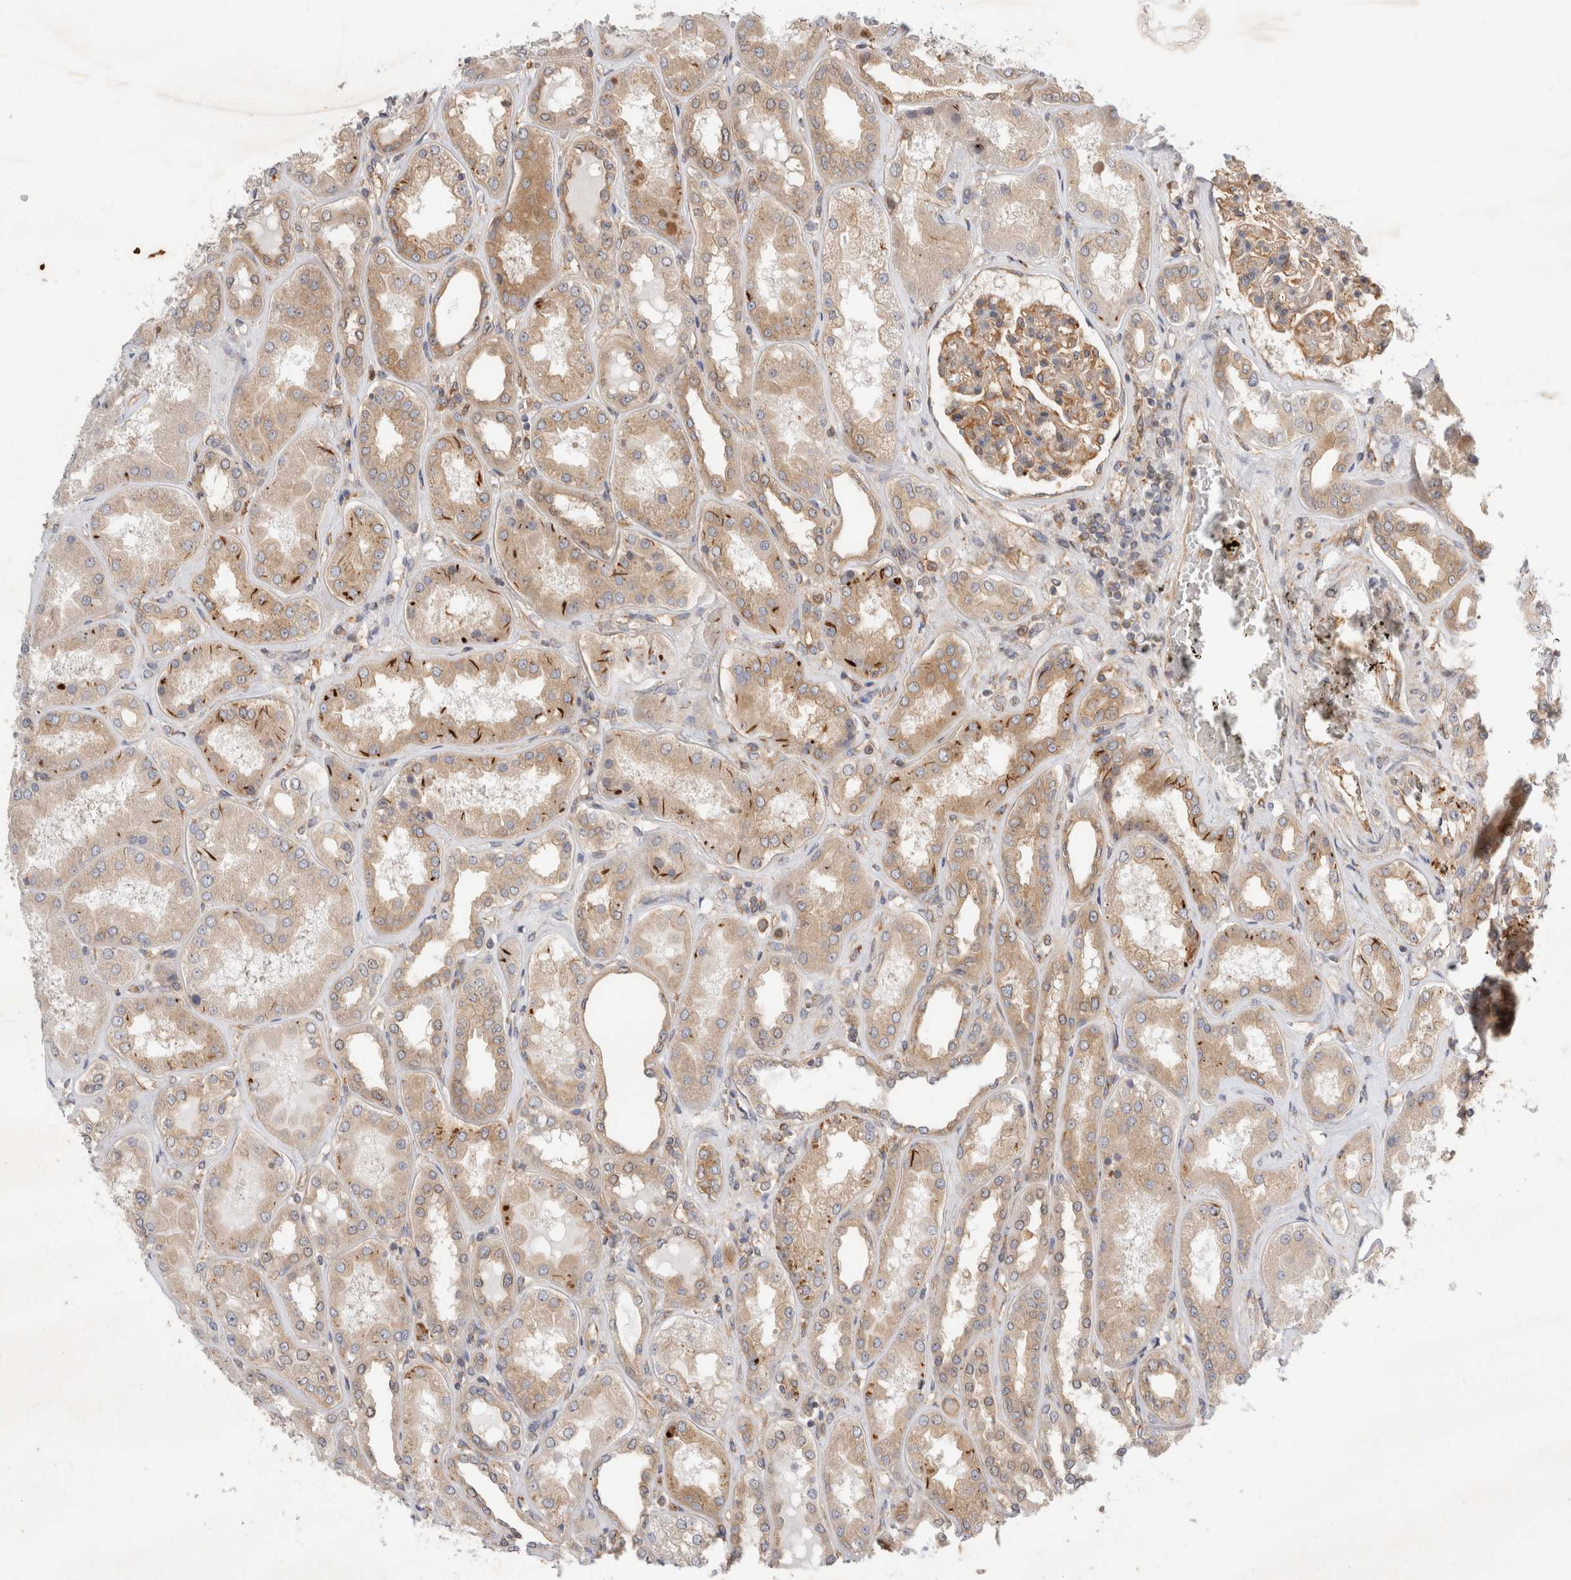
{"staining": {"intensity": "moderate", "quantity": ">75%", "location": "cytoplasmic/membranous"}, "tissue": "kidney", "cell_type": "Cells in glomeruli", "image_type": "normal", "snomed": [{"axis": "morphology", "description": "Normal tissue, NOS"}, {"axis": "topography", "description": "Kidney"}], "caption": "Unremarkable kidney demonstrates moderate cytoplasmic/membranous staining in approximately >75% of cells in glomeruli.", "gene": "GPR150", "patient": {"sex": "female", "age": 56}}